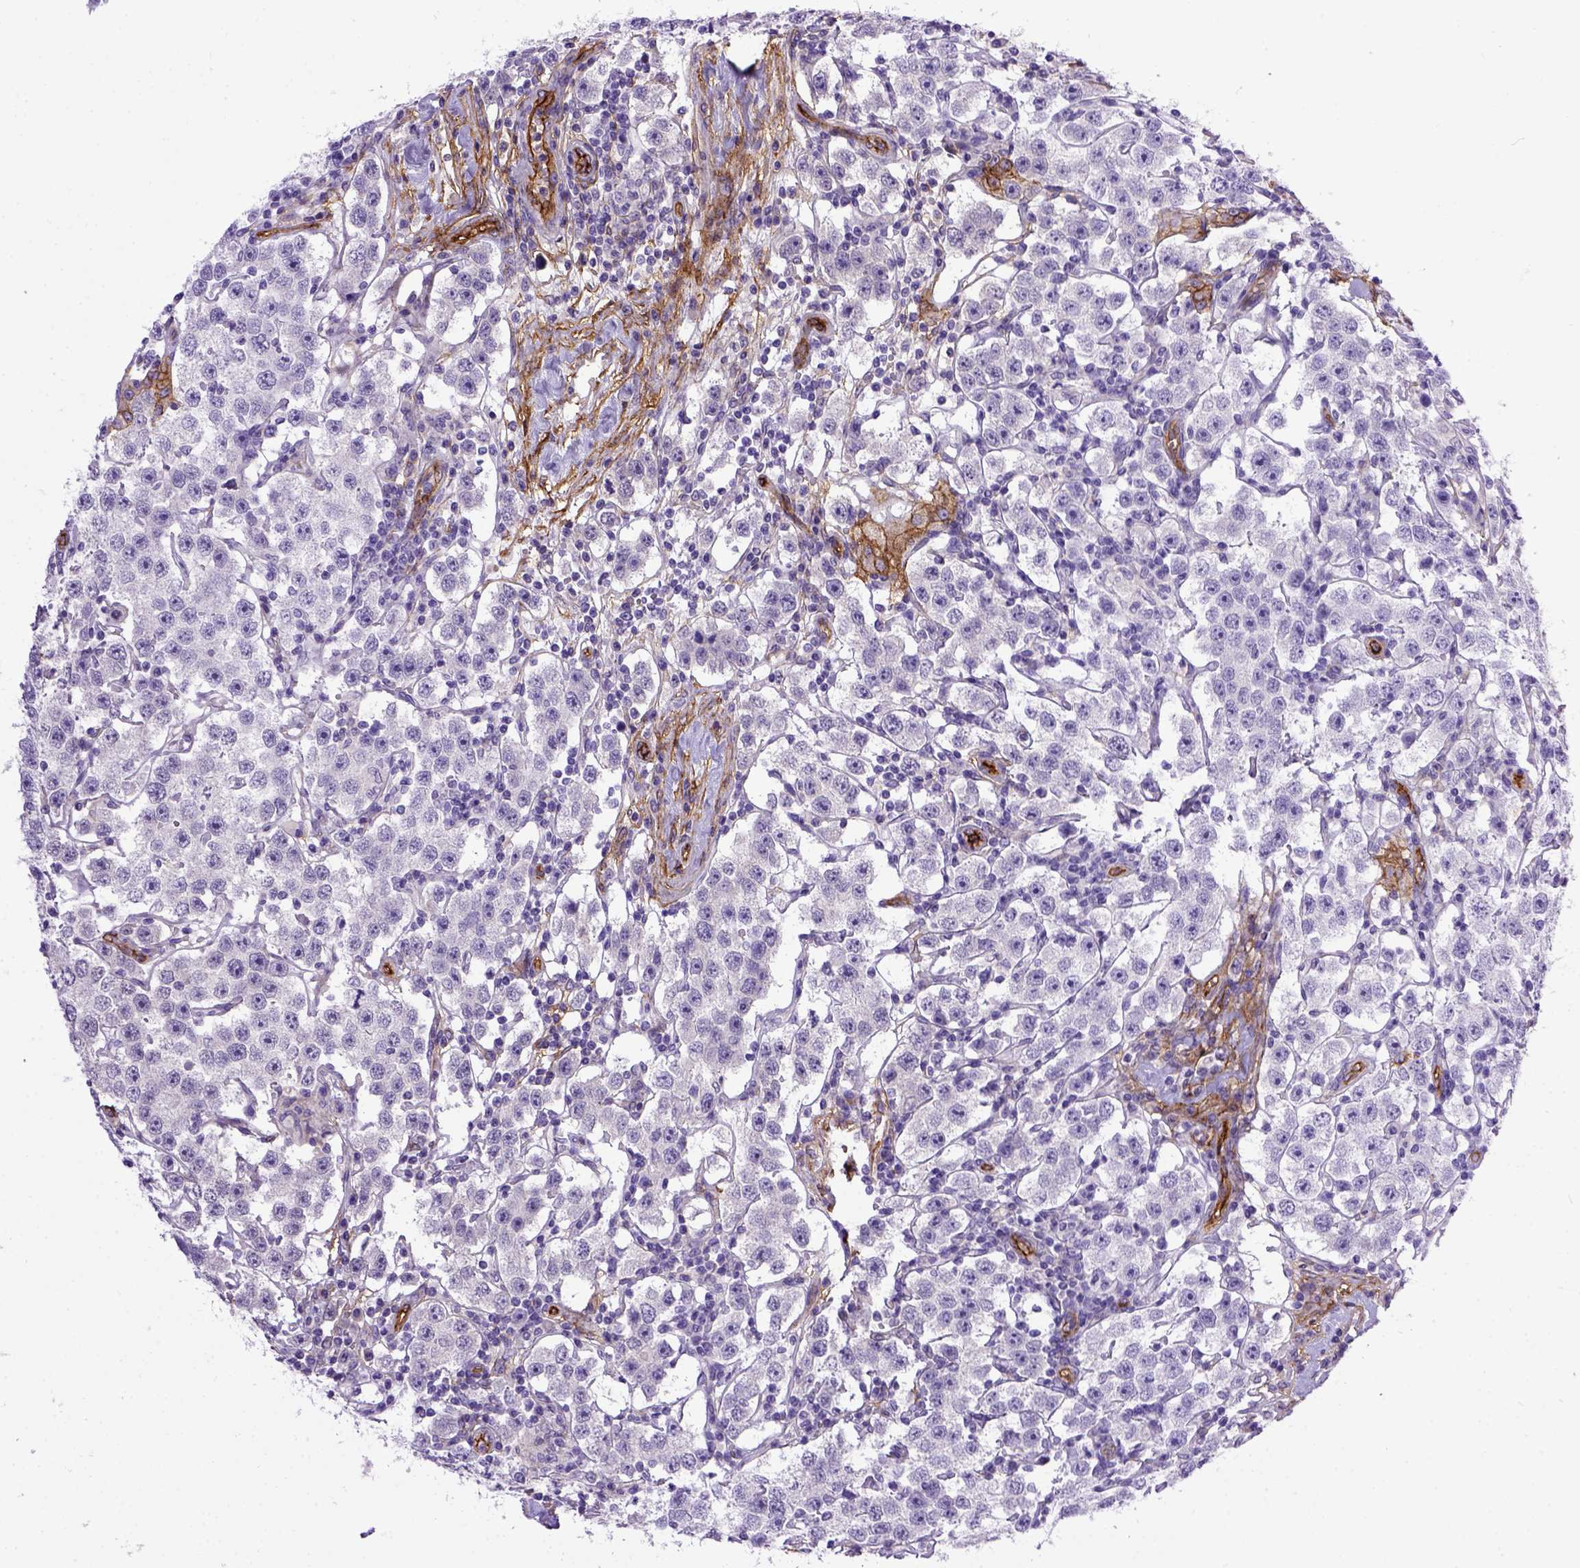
{"staining": {"intensity": "negative", "quantity": "none", "location": "none"}, "tissue": "testis cancer", "cell_type": "Tumor cells", "image_type": "cancer", "snomed": [{"axis": "morphology", "description": "Seminoma, NOS"}, {"axis": "topography", "description": "Testis"}], "caption": "Immunohistochemical staining of testis cancer (seminoma) shows no significant positivity in tumor cells.", "gene": "ENG", "patient": {"sex": "male", "age": 37}}